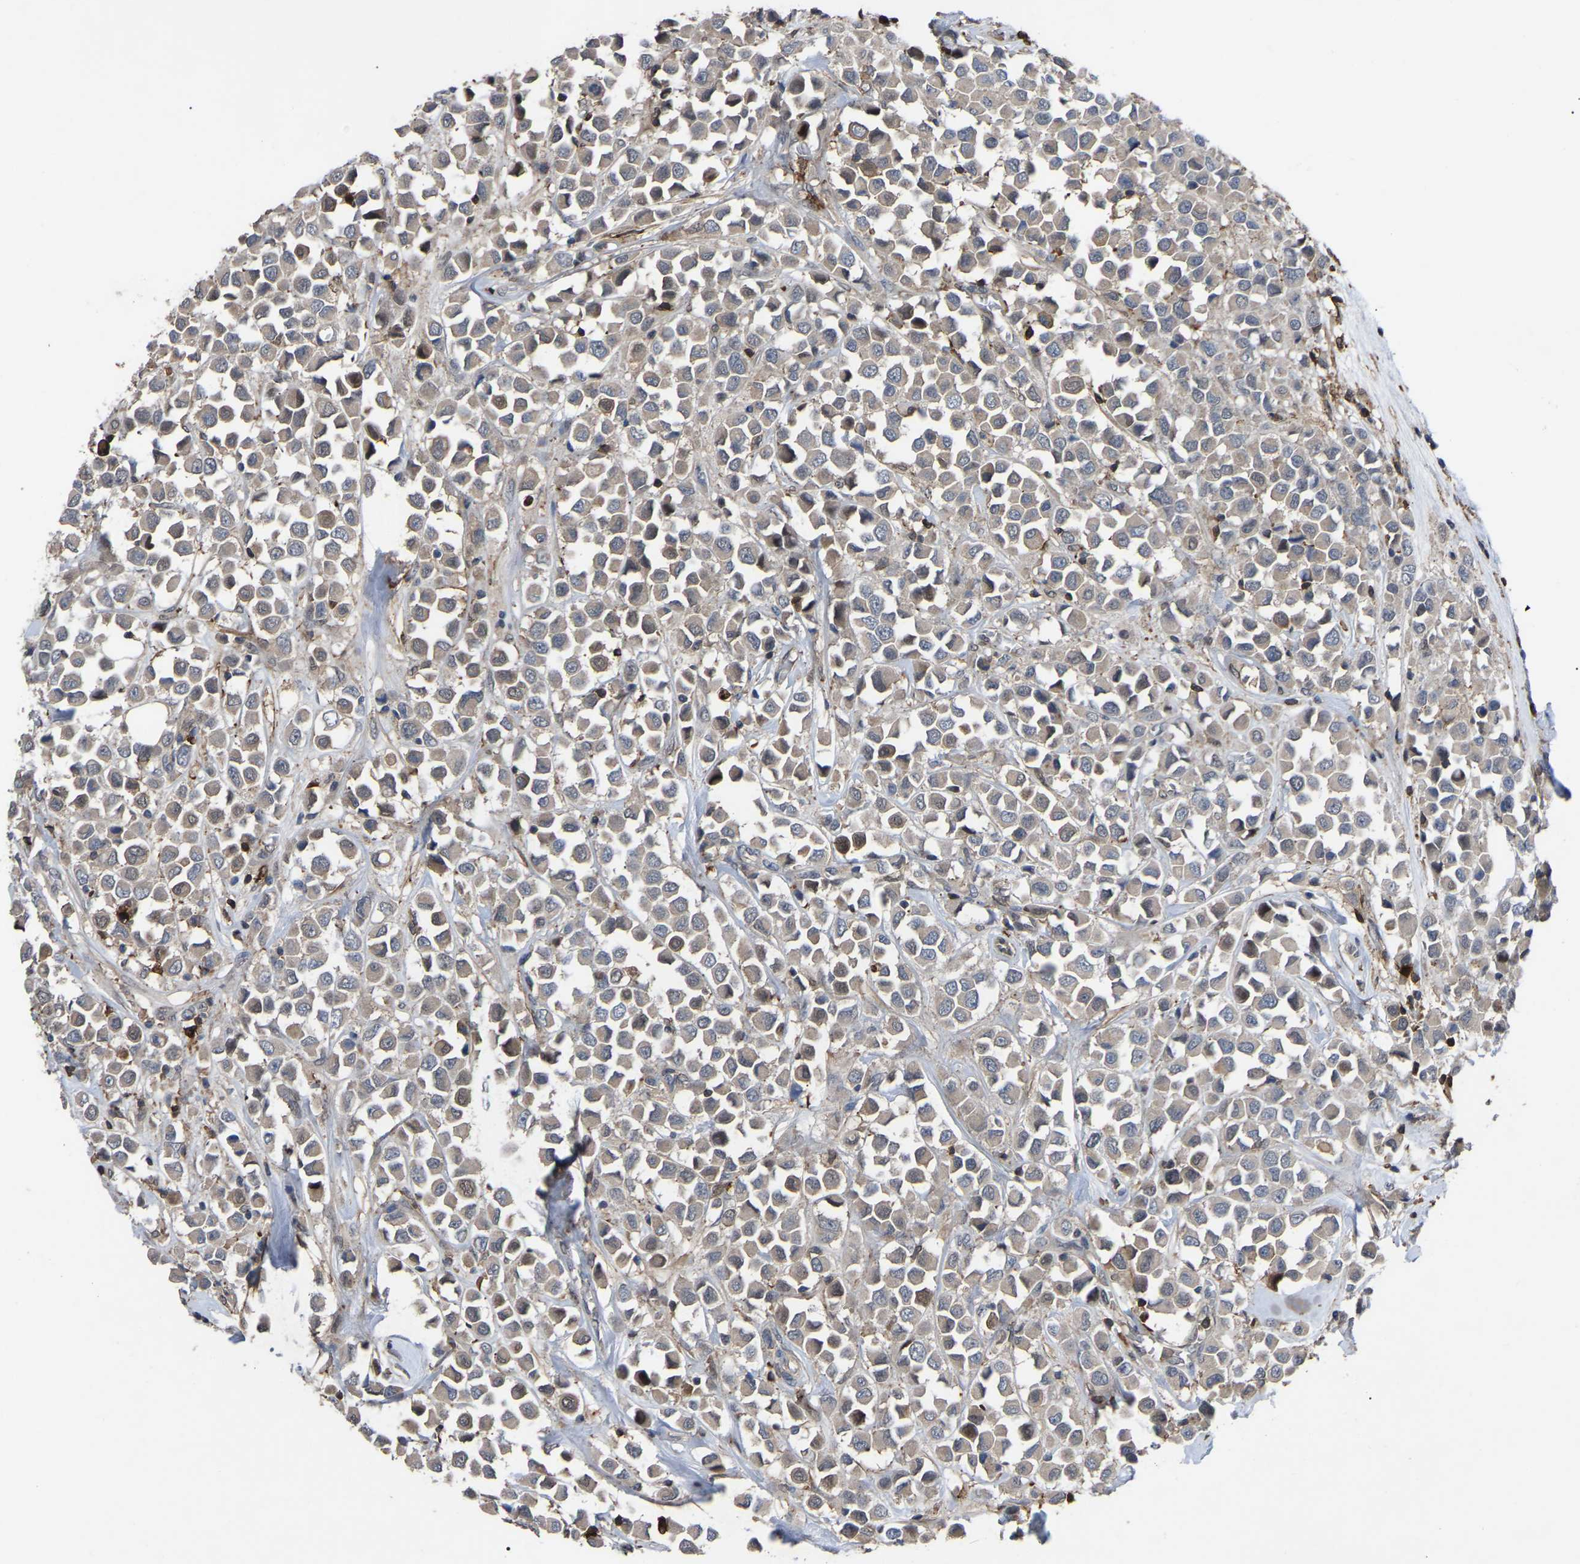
{"staining": {"intensity": "weak", "quantity": ">75%", "location": "cytoplasmic/membranous"}, "tissue": "breast cancer", "cell_type": "Tumor cells", "image_type": "cancer", "snomed": [{"axis": "morphology", "description": "Duct carcinoma"}, {"axis": "topography", "description": "Breast"}], "caption": "An image of breast cancer stained for a protein demonstrates weak cytoplasmic/membranous brown staining in tumor cells.", "gene": "CIT", "patient": {"sex": "female", "age": 61}}